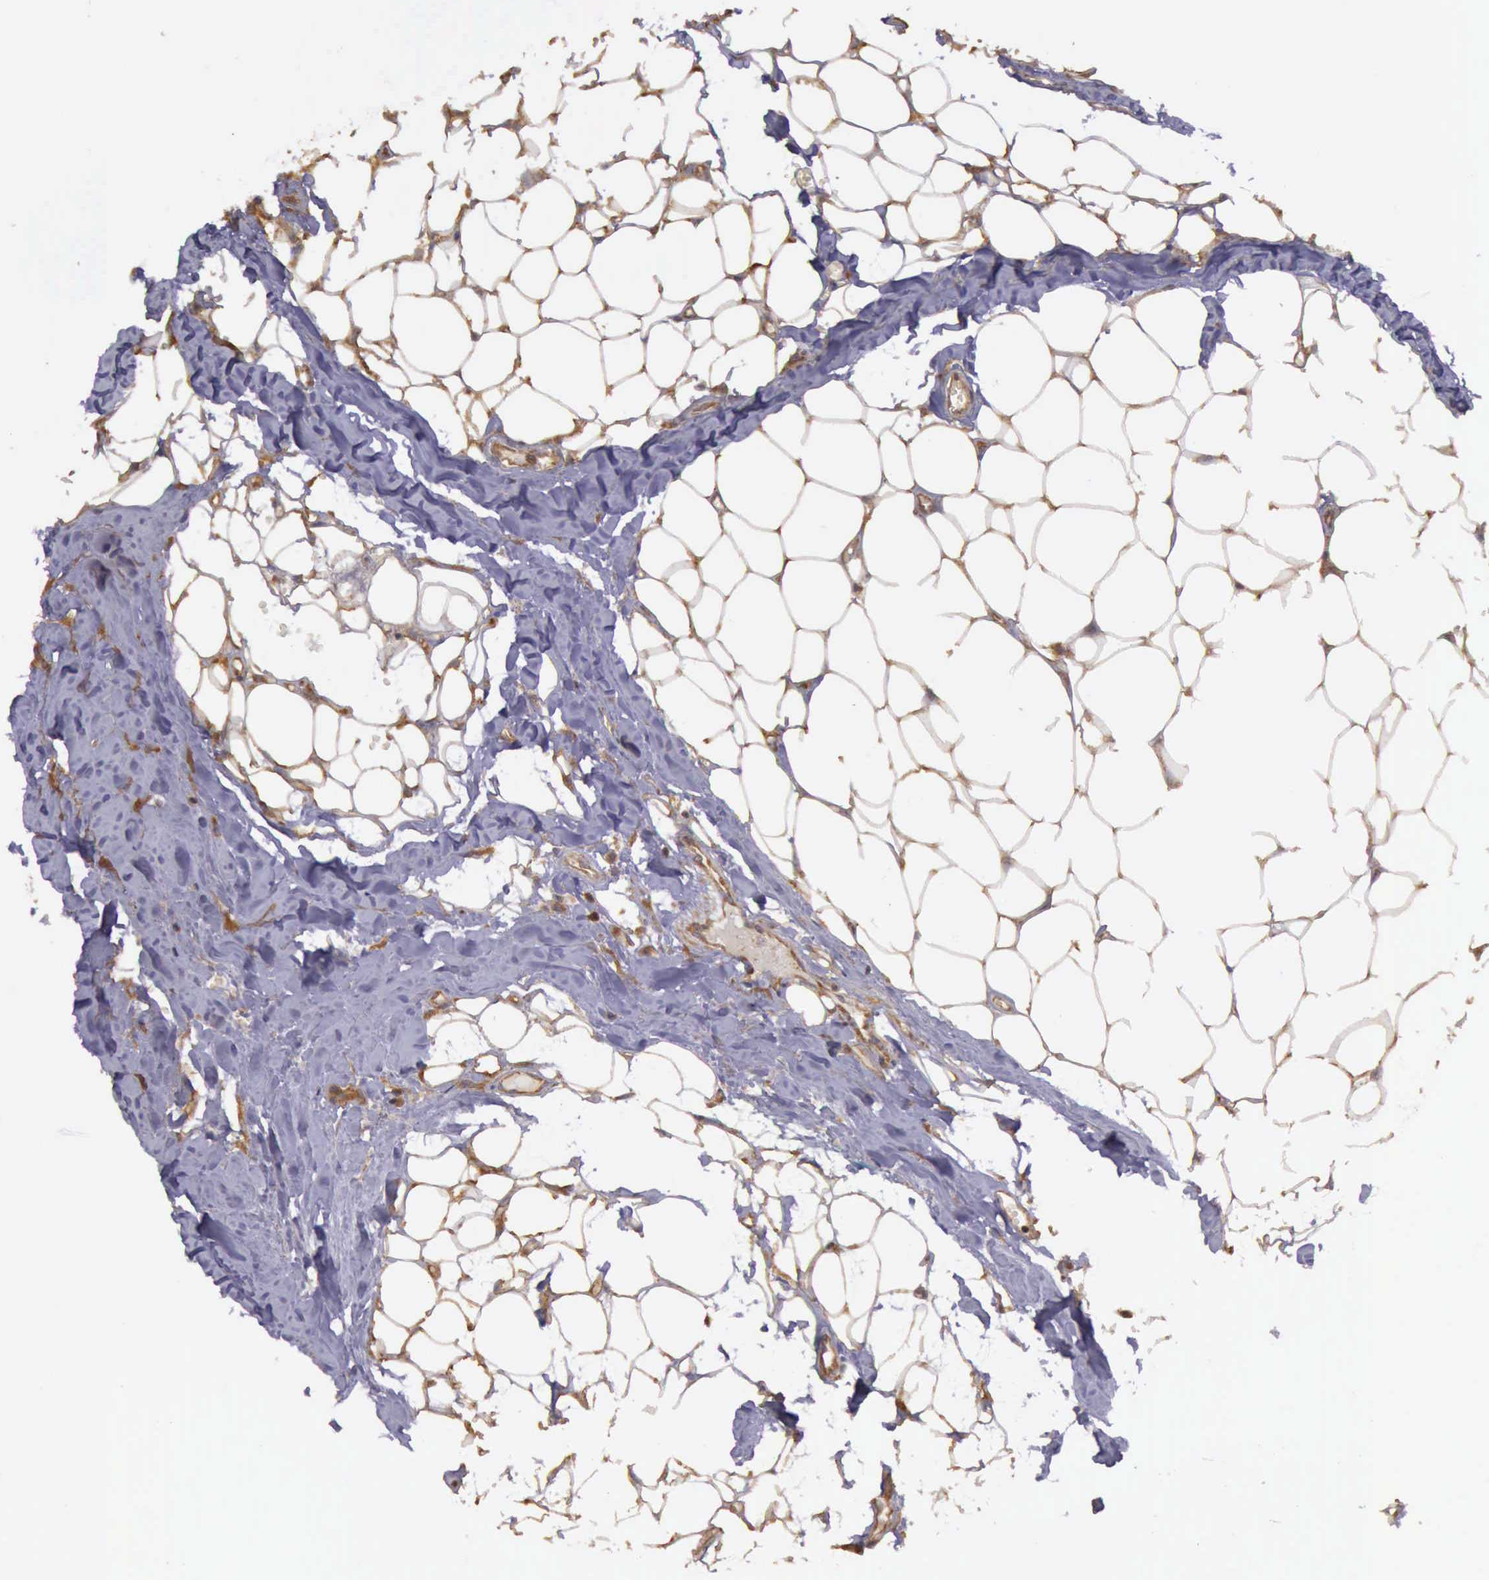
{"staining": {"intensity": "moderate", "quantity": ">75%", "location": "cytoplasmic/membranous"}, "tissue": "head and neck cancer", "cell_type": "Tumor cells", "image_type": "cancer", "snomed": [{"axis": "morphology", "description": "Squamous cell carcinoma, NOS"}, {"axis": "topography", "description": "Oral tissue"}, {"axis": "topography", "description": "Head-Neck"}], "caption": "Immunohistochemical staining of head and neck cancer (squamous cell carcinoma) exhibits medium levels of moderate cytoplasmic/membranous staining in approximately >75% of tumor cells.", "gene": "EIF5", "patient": {"sex": "female", "age": 82}}